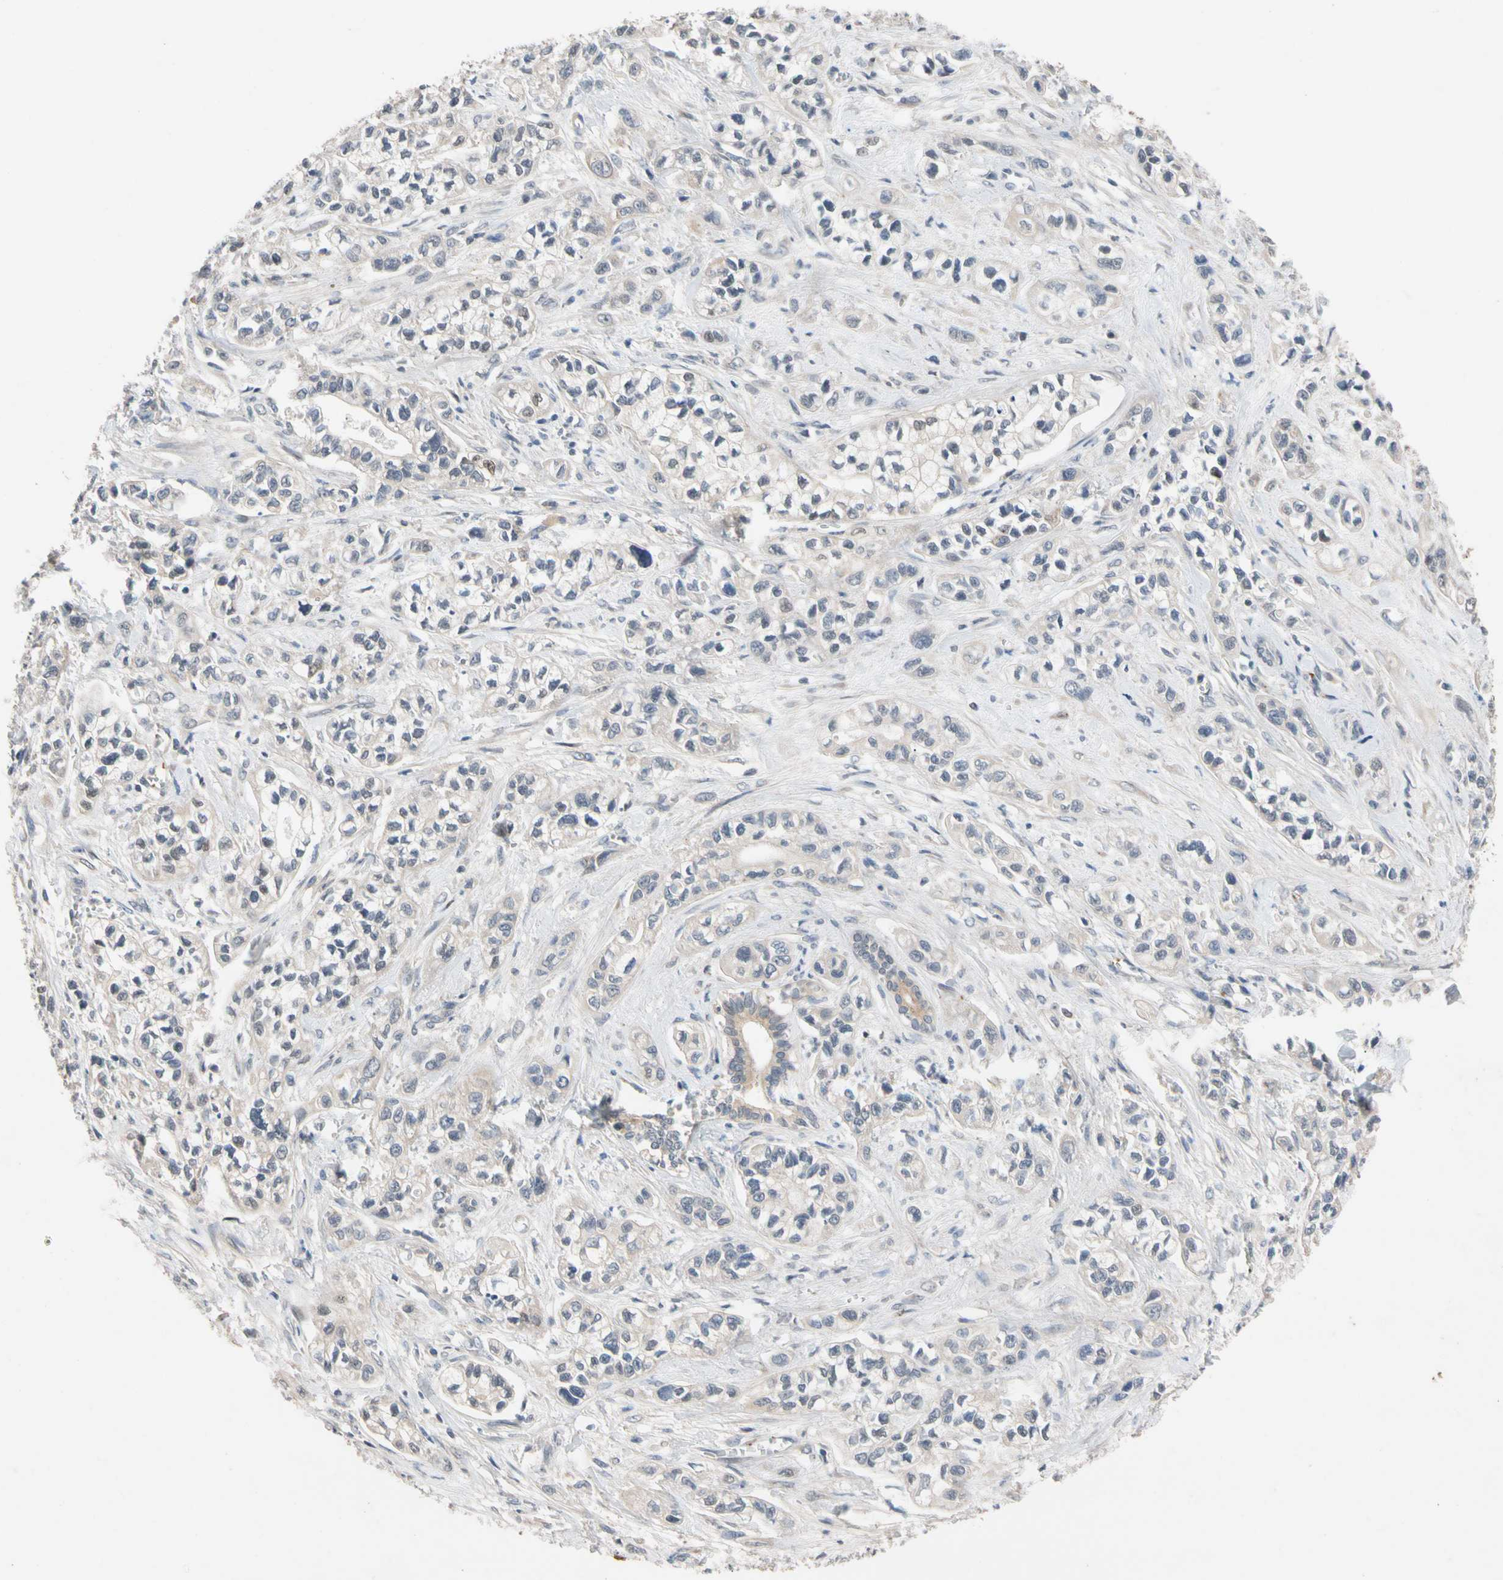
{"staining": {"intensity": "weak", "quantity": "<25%", "location": "cytoplasmic/membranous"}, "tissue": "pancreatic cancer", "cell_type": "Tumor cells", "image_type": "cancer", "snomed": [{"axis": "morphology", "description": "Adenocarcinoma, NOS"}, {"axis": "topography", "description": "Pancreas"}], "caption": "This is a image of IHC staining of pancreatic cancer (adenocarcinoma), which shows no expression in tumor cells. (DAB (3,3'-diaminobenzidine) immunohistochemistry (IHC), high magnification).", "gene": "CNST", "patient": {"sex": "male", "age": 74}}